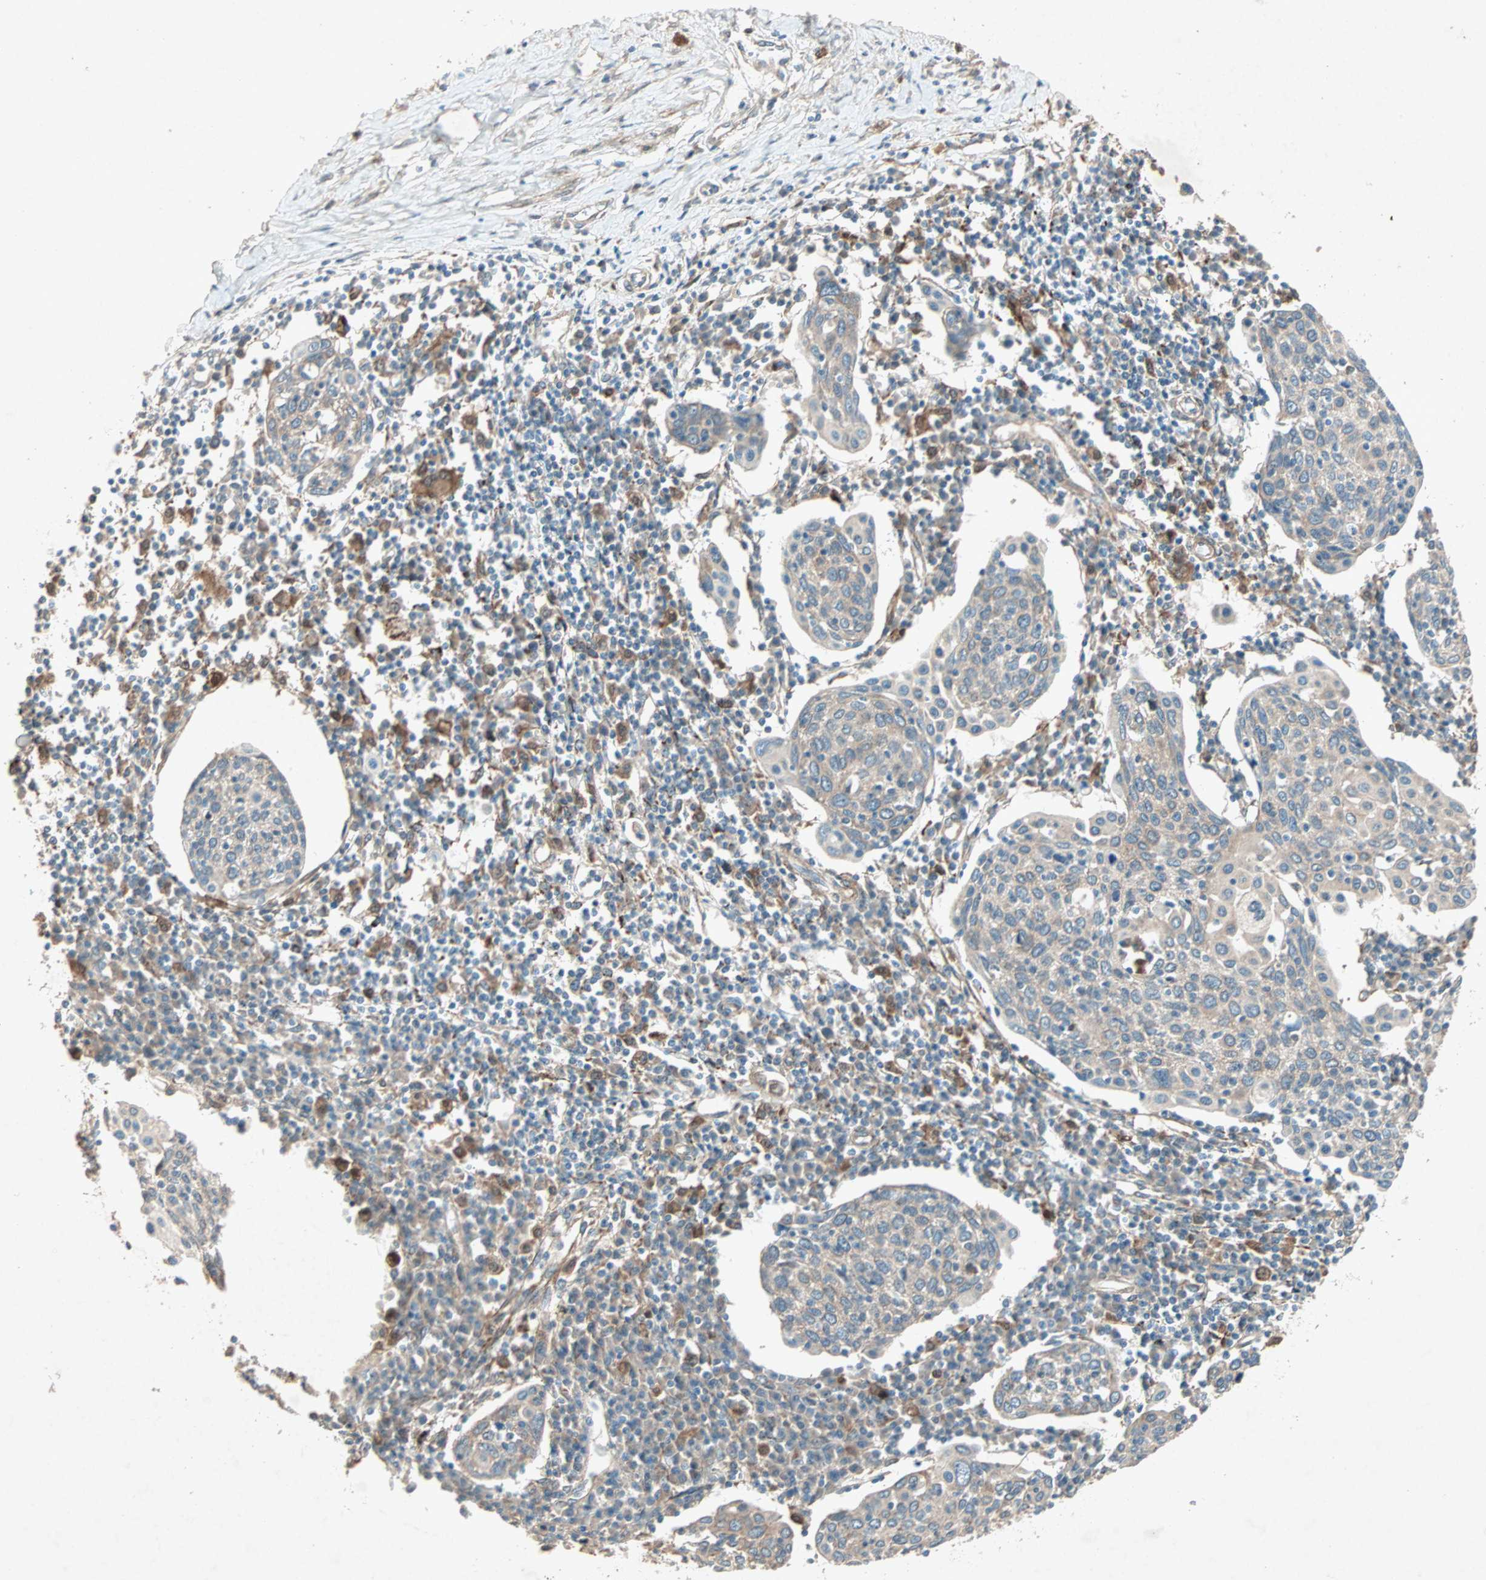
{"staining": {"intensity": "weak", "quantity": "<25%", "location": "cytoplasmic/membranous"}, "tissue": "cervical cancer", "cell_type": "Tumor cells", "image_type": "cancer", "snomed": [{"axis": "morphology", "description": "Squamous cell carcinoma, NOS"}, {"axis": "topography", "description": "Cervix"}], "caption": "Immunohistochemistry (IHC) of cervical squamous cell carcinoma displays no positivity in tumor cells. (Brightfield microscopy of DAB (3,3'-diaminobenzidine) immunohistochemistry at high magnification).", "gene": "SDSL", "patient": {"sex": "female", "age": 40}}